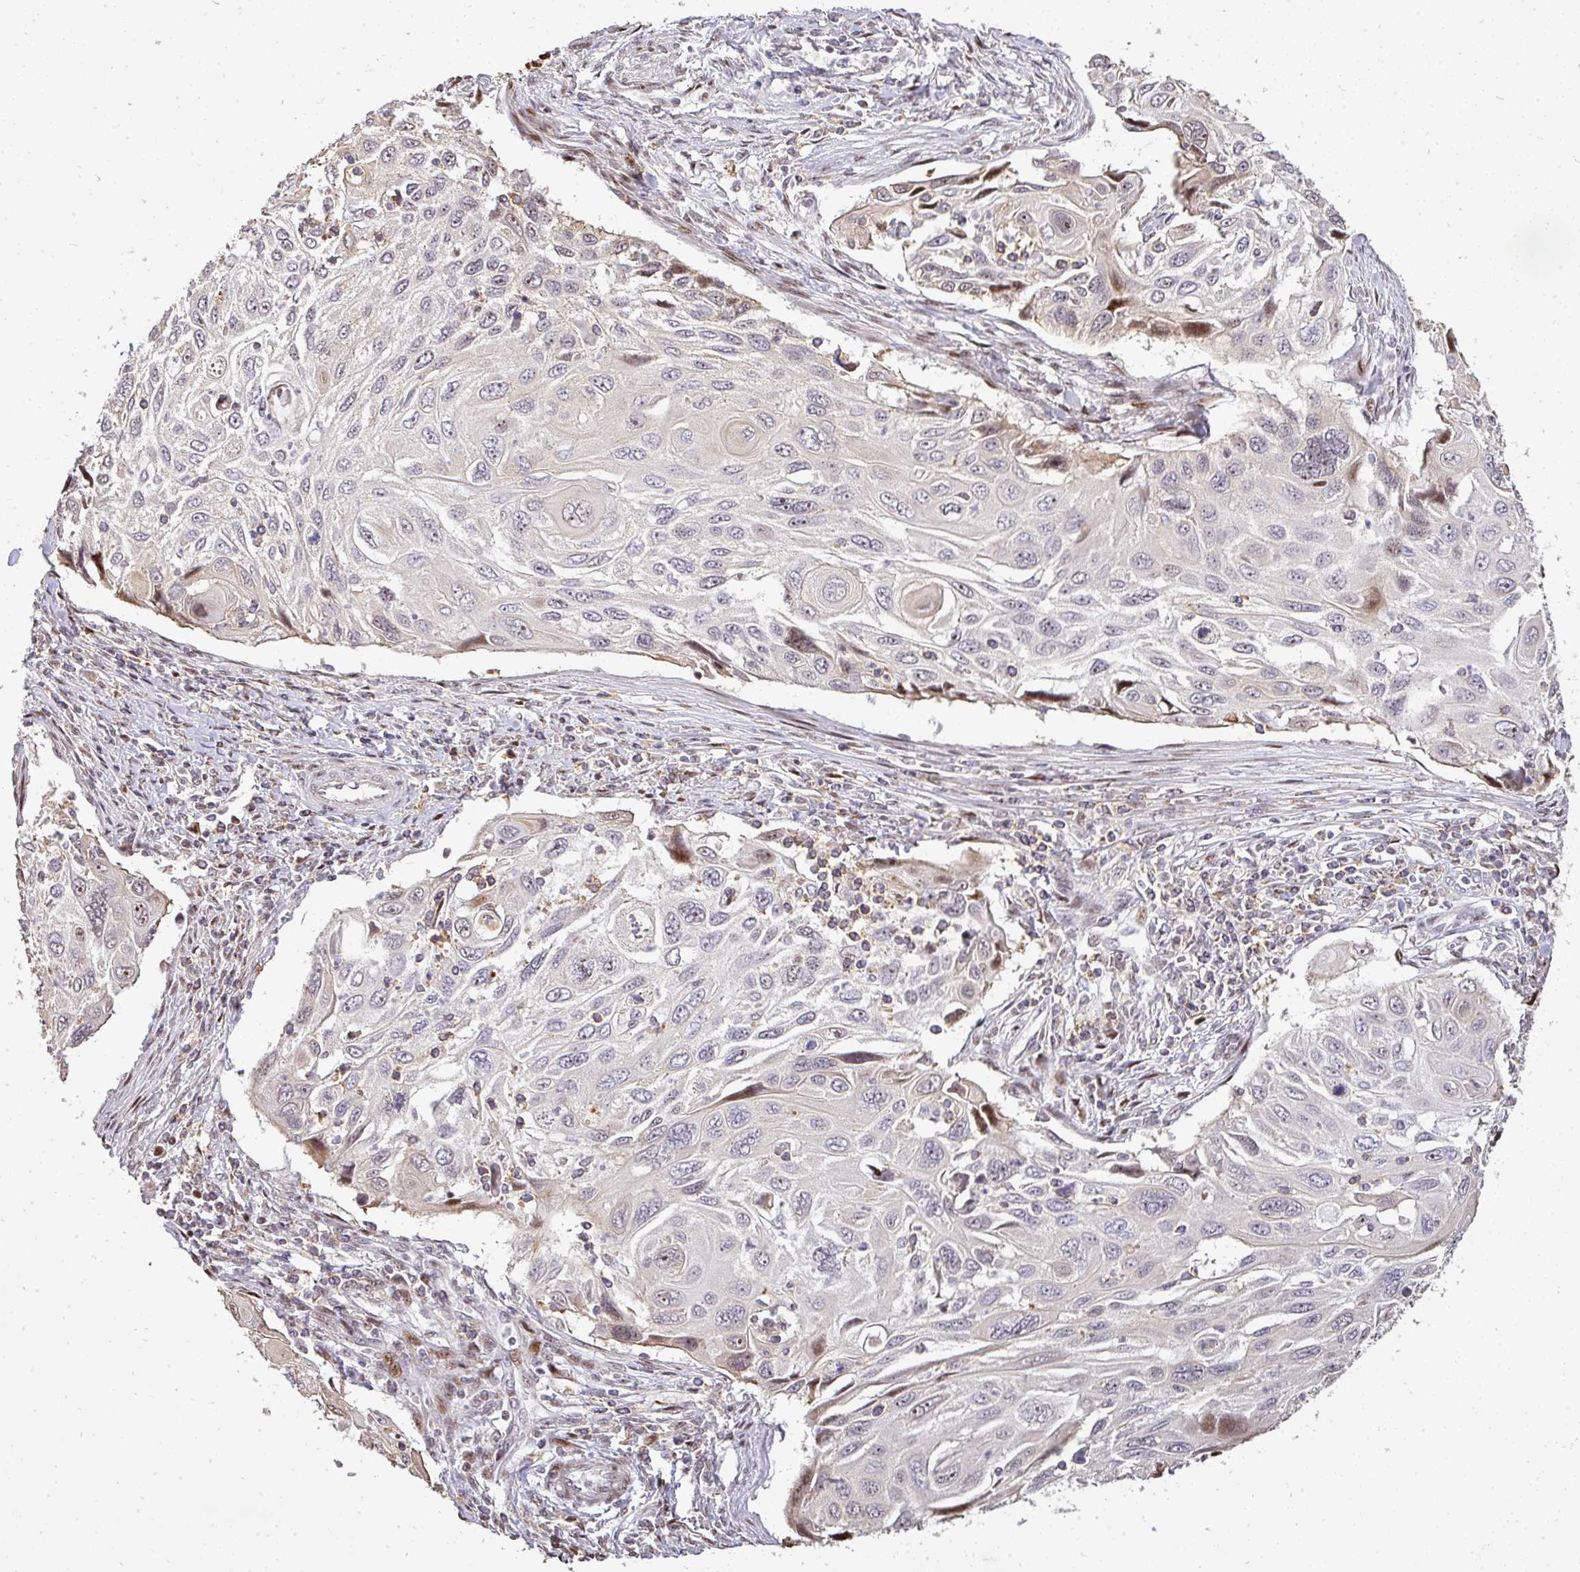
{"staining": {"intensity": "weak", "quantity": "<25%", "location": "nuclear"}, "tissue": "cervical cancer", "cell_type": "Tumor cells", "image_type": "cancer", "snomed": [{"axis": "morphology", "description": "Squamous cell carcinoma, NOS"}, {"axis": "topography", "description": "Cervix"}], "caption": "Human cervical cancer (squamous cell carcinoma) stained for a protein using IHC exhibits no staining in tumor cells.", "gene": "PATZ1", "patient": {"sex": "female", "age": 70}}